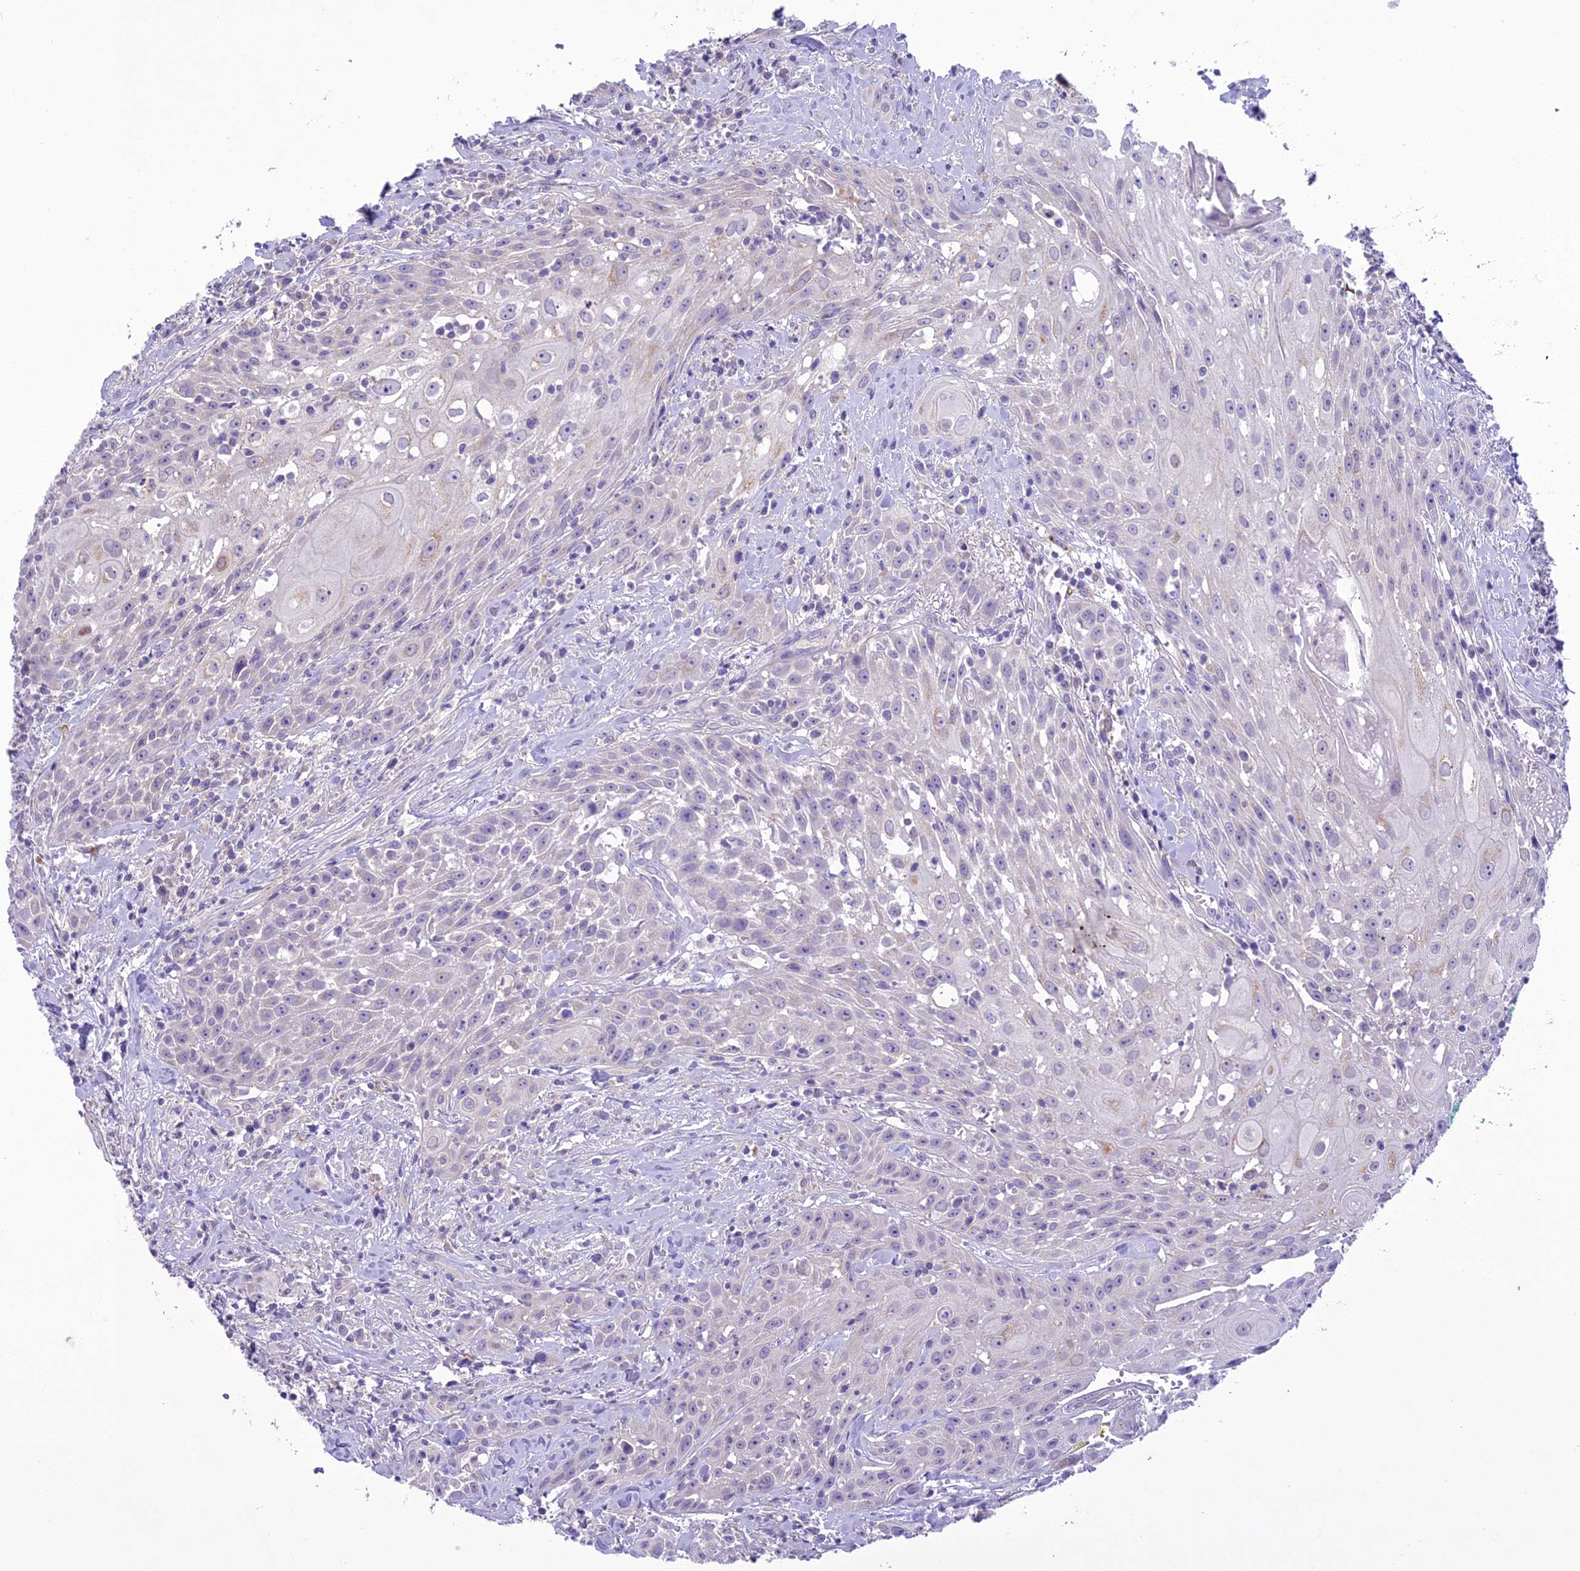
{"staining": {"intensity": "negative", "quantity": "none", "location": "none"}, "tissue": "head and neck cancer", "cell_type": "Tumor cells", "image_type": "cancer", "snomed": [{"axis": "morphology", "description": "Squamous cell carcinoma, NOS"}, {"axis": "topography", "description": "Oral tissue"}, {"axis": "topography", "description": "Head-Neck"}], "caption": "IHC of head and neck squamous cell carcinoma demonstrates no expression in tumor cells.", "gene": "SCRT1", "patient": {"sex": "female", "age": 82}}